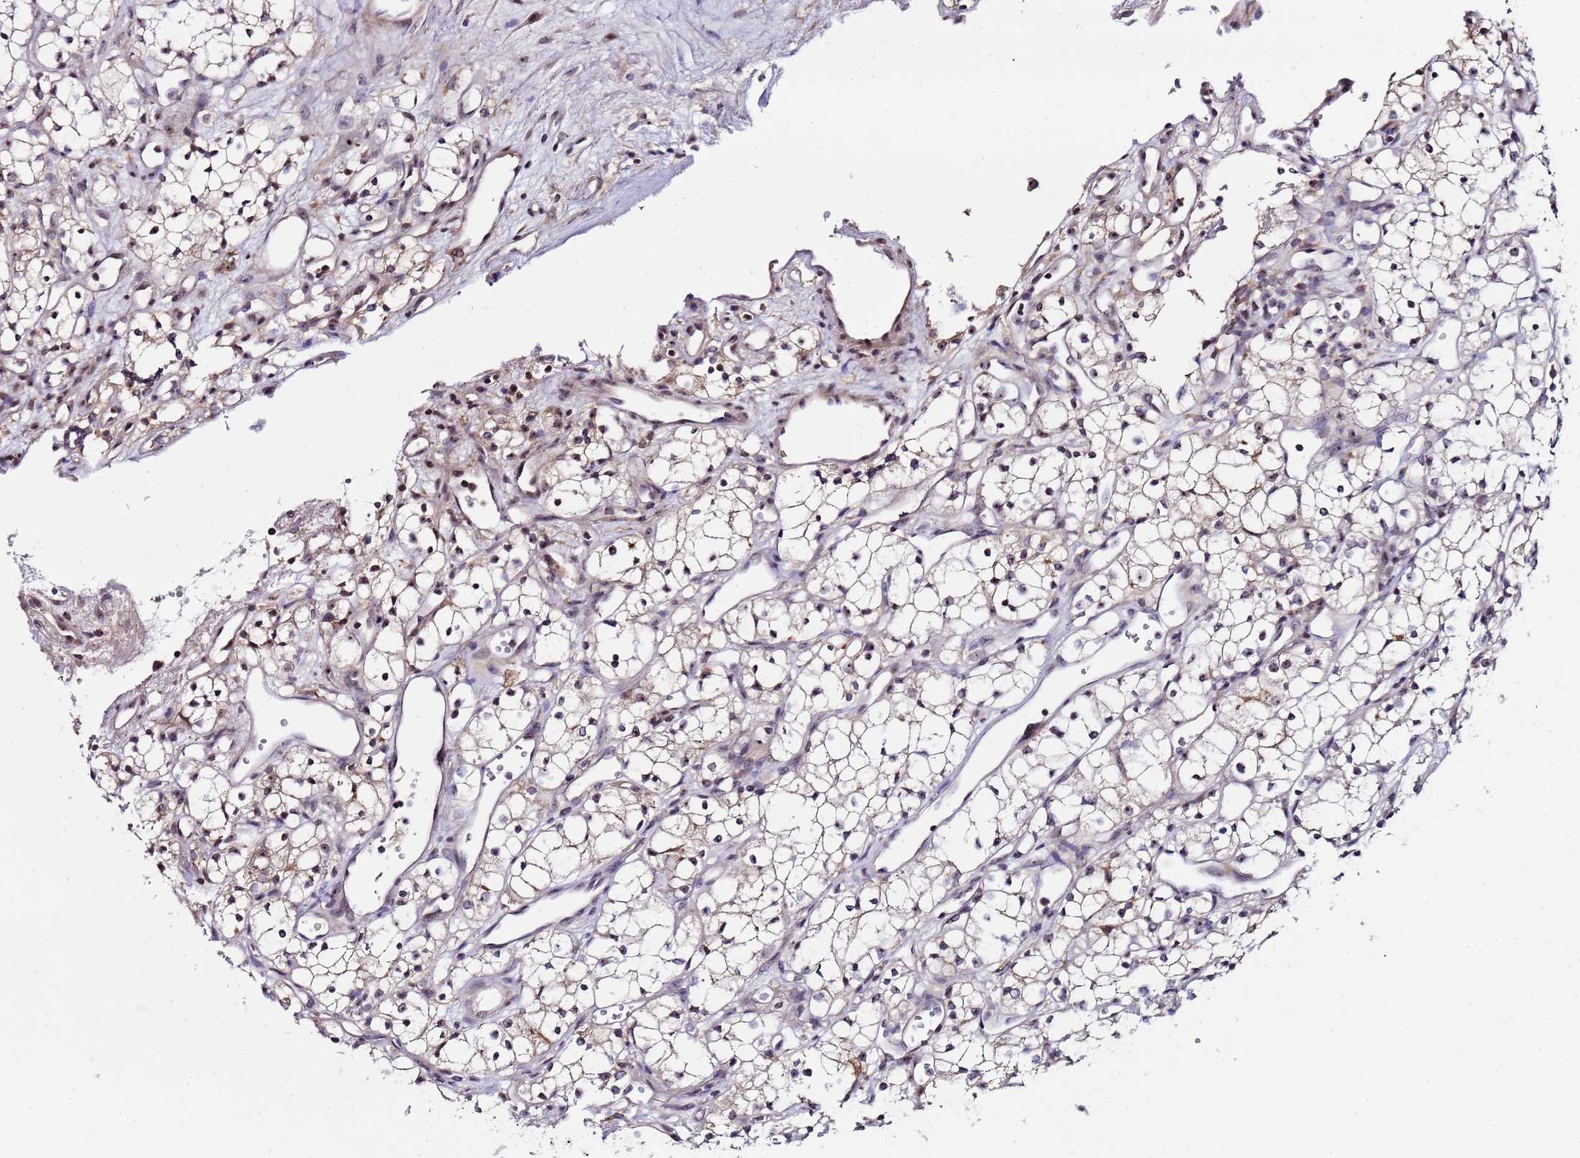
{"staining": {"intensity": "moderate", "quantity": "<25%", "location": "nuclear"}, "tissue": "renal cancer", "cell_type": "Tumor cells", "image_type": "cancer", "snomed": [{"axis": "morphology", "description": "Adenocarcinoma, NOS"}, {"axis": "topography", "description": "Kidney"}], "caption": "Immunohistochemistry of adenocarcinoma (renal) exhibits low levels of moderate nuclear staining in approximately <25% of tumor cells.", "gene": "KRI1", "patient": {"sex": "male", "age": 59}}